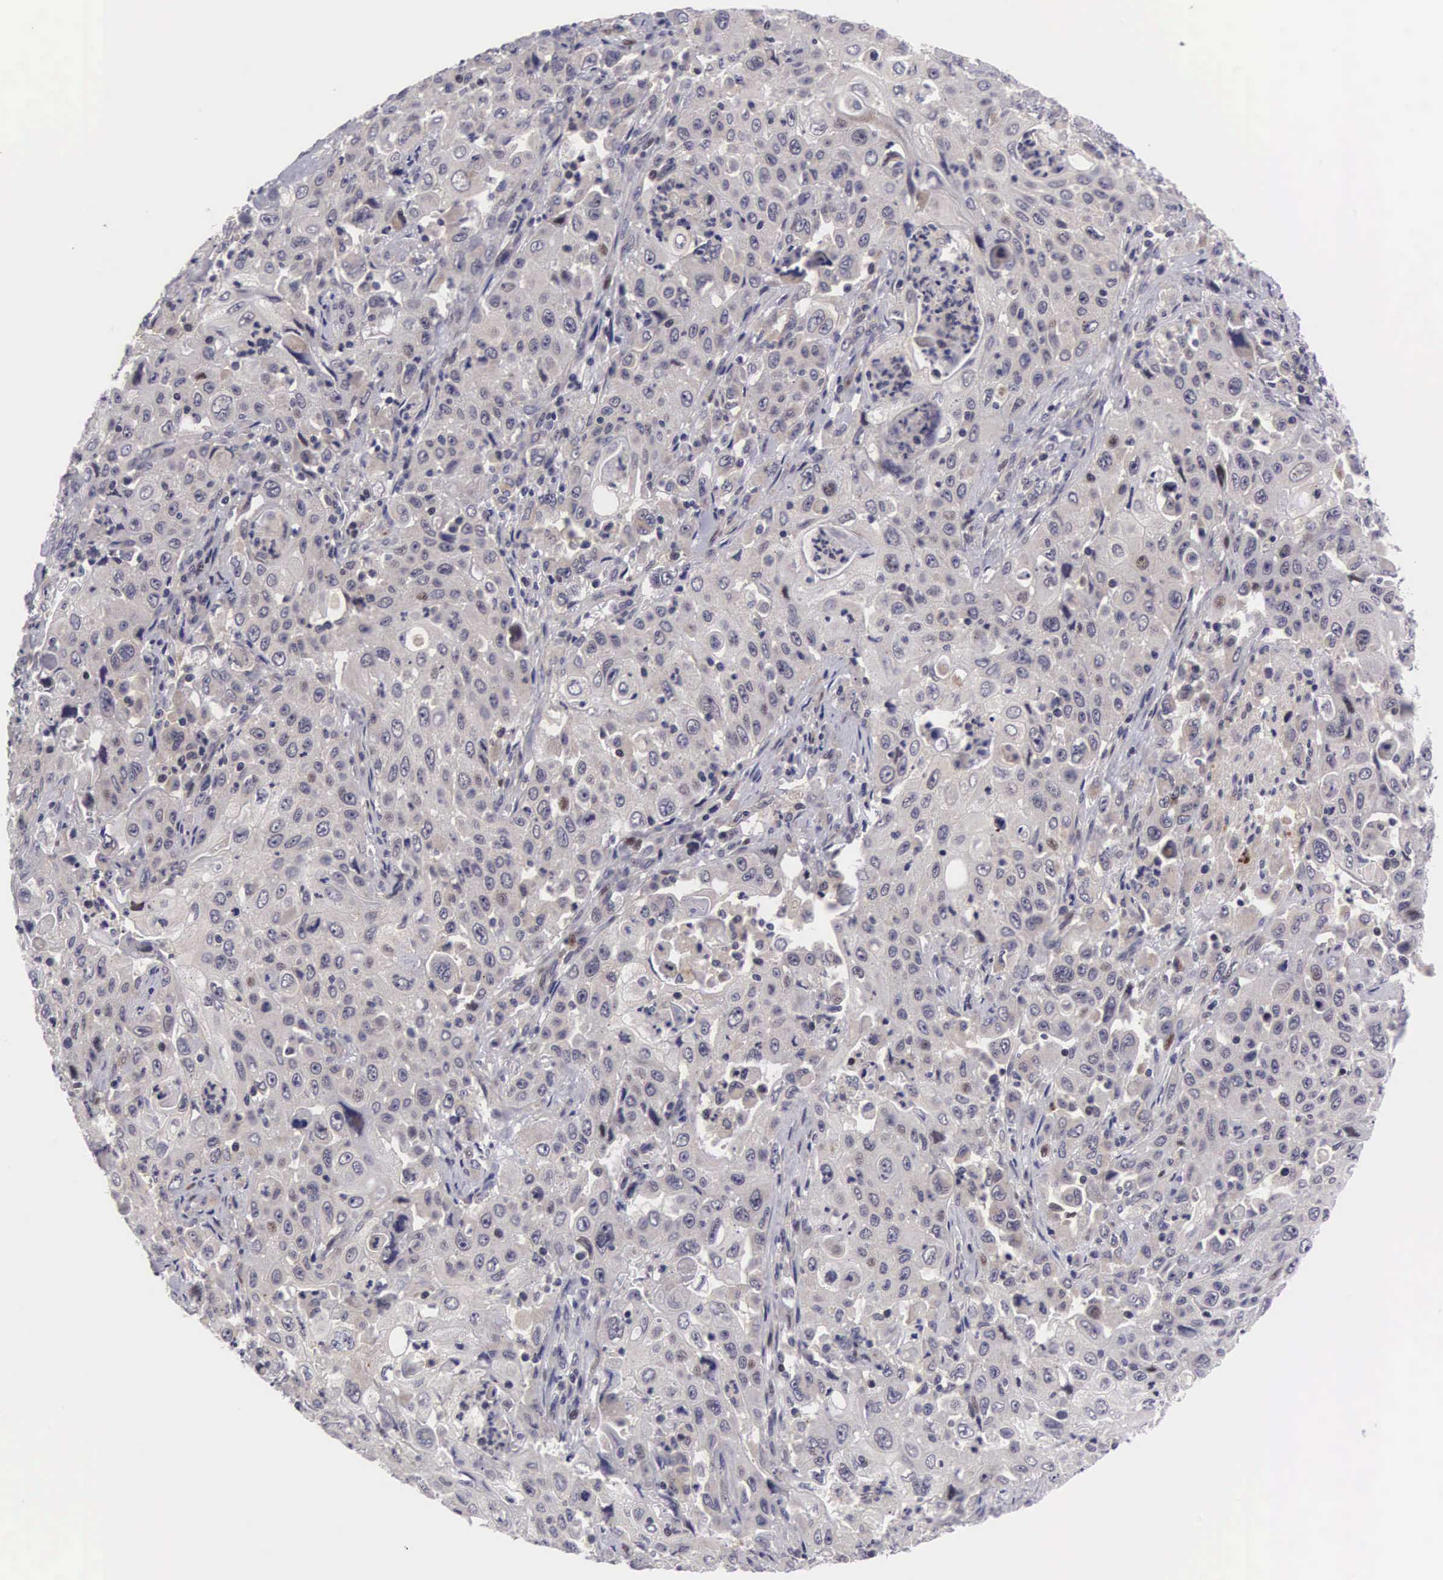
{"staining": {"intensity": "weak", "quantity": "25%-75%", "location": "cytoplasmic/membranous,nuclear"}, "tissue": "pancreatic cancer", "cell_type": "Tumor cells", "image_type": "cancer", "snomed": [{"axis": "morphology", "description": "Adenocarcinoma, NOS"}, {"axis": "topography", "description": "Pancreas"}], "caption": "DAB (3,3'-diaminobenzidine) immunohistochemical staining of human pancreatic cancer displays weak cytoplasmic/membranous and nuclear protein positivity in about 25%-75% of tumor cells. Nuclei are stained in blue.", "gene": "EMID1", "patient": {"sex": "male", "age": 70}}